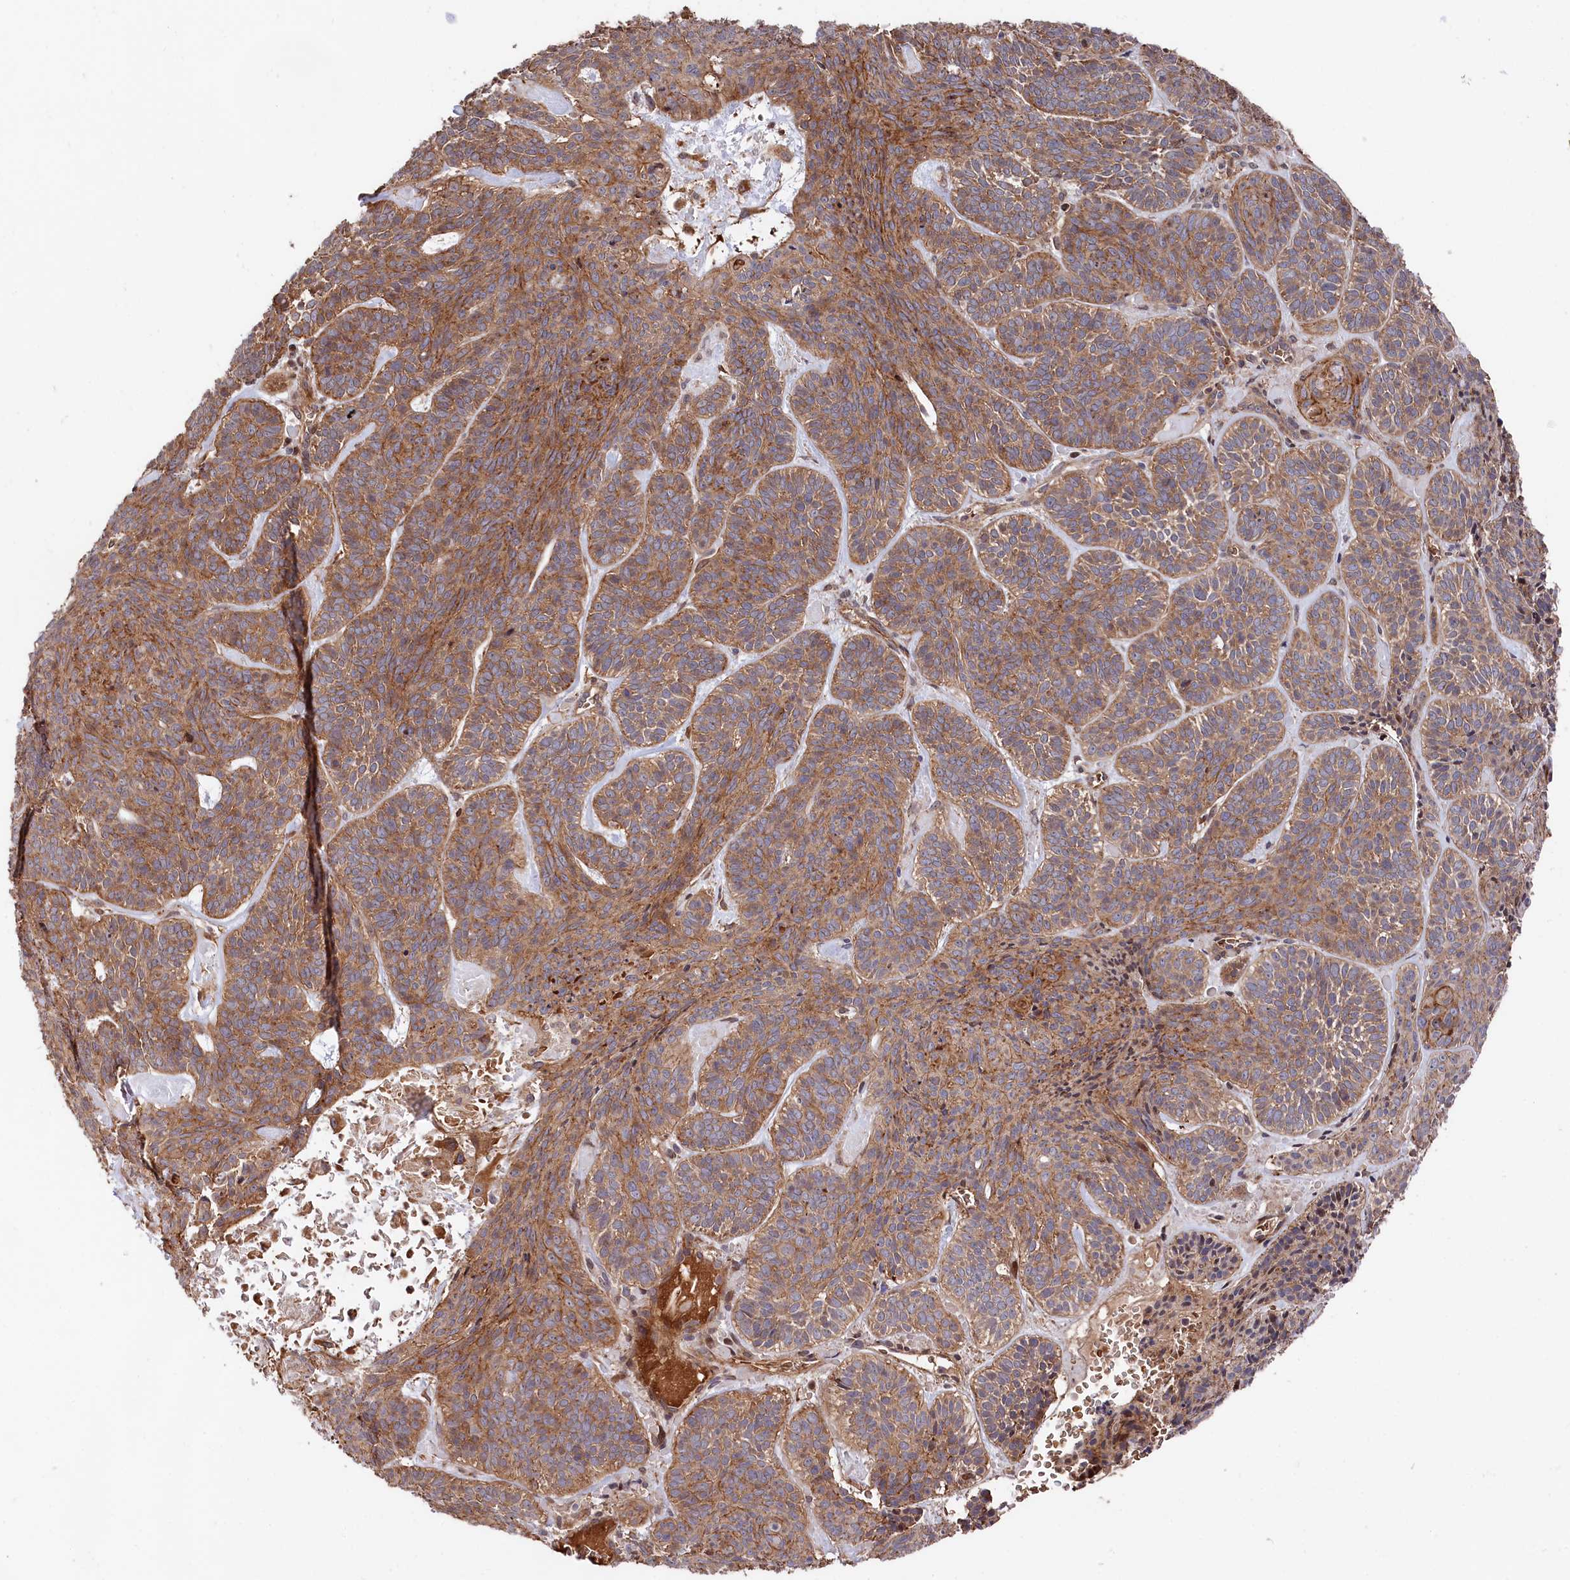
{"staining": {"intensity": "moderate", "quantity": ">75%", "location": "cytoplasmic/membranous"}, "tissue": "skin cancer", "cell_type": "Tumor cells", "image_type": "cancer", "snomed": [{"axis": "morphology", "description": "Basal cell carcinoma"}, {"axis": "topography", "description": "Skin"}], "caption": "A brown stain labels moderate cytoplasmic/membranous expression of a protein in basal cell carcinoma (skin) tumor cells.", "gene": "TNKS1BP1", "patient": {"sex": "male", "age": 85}}